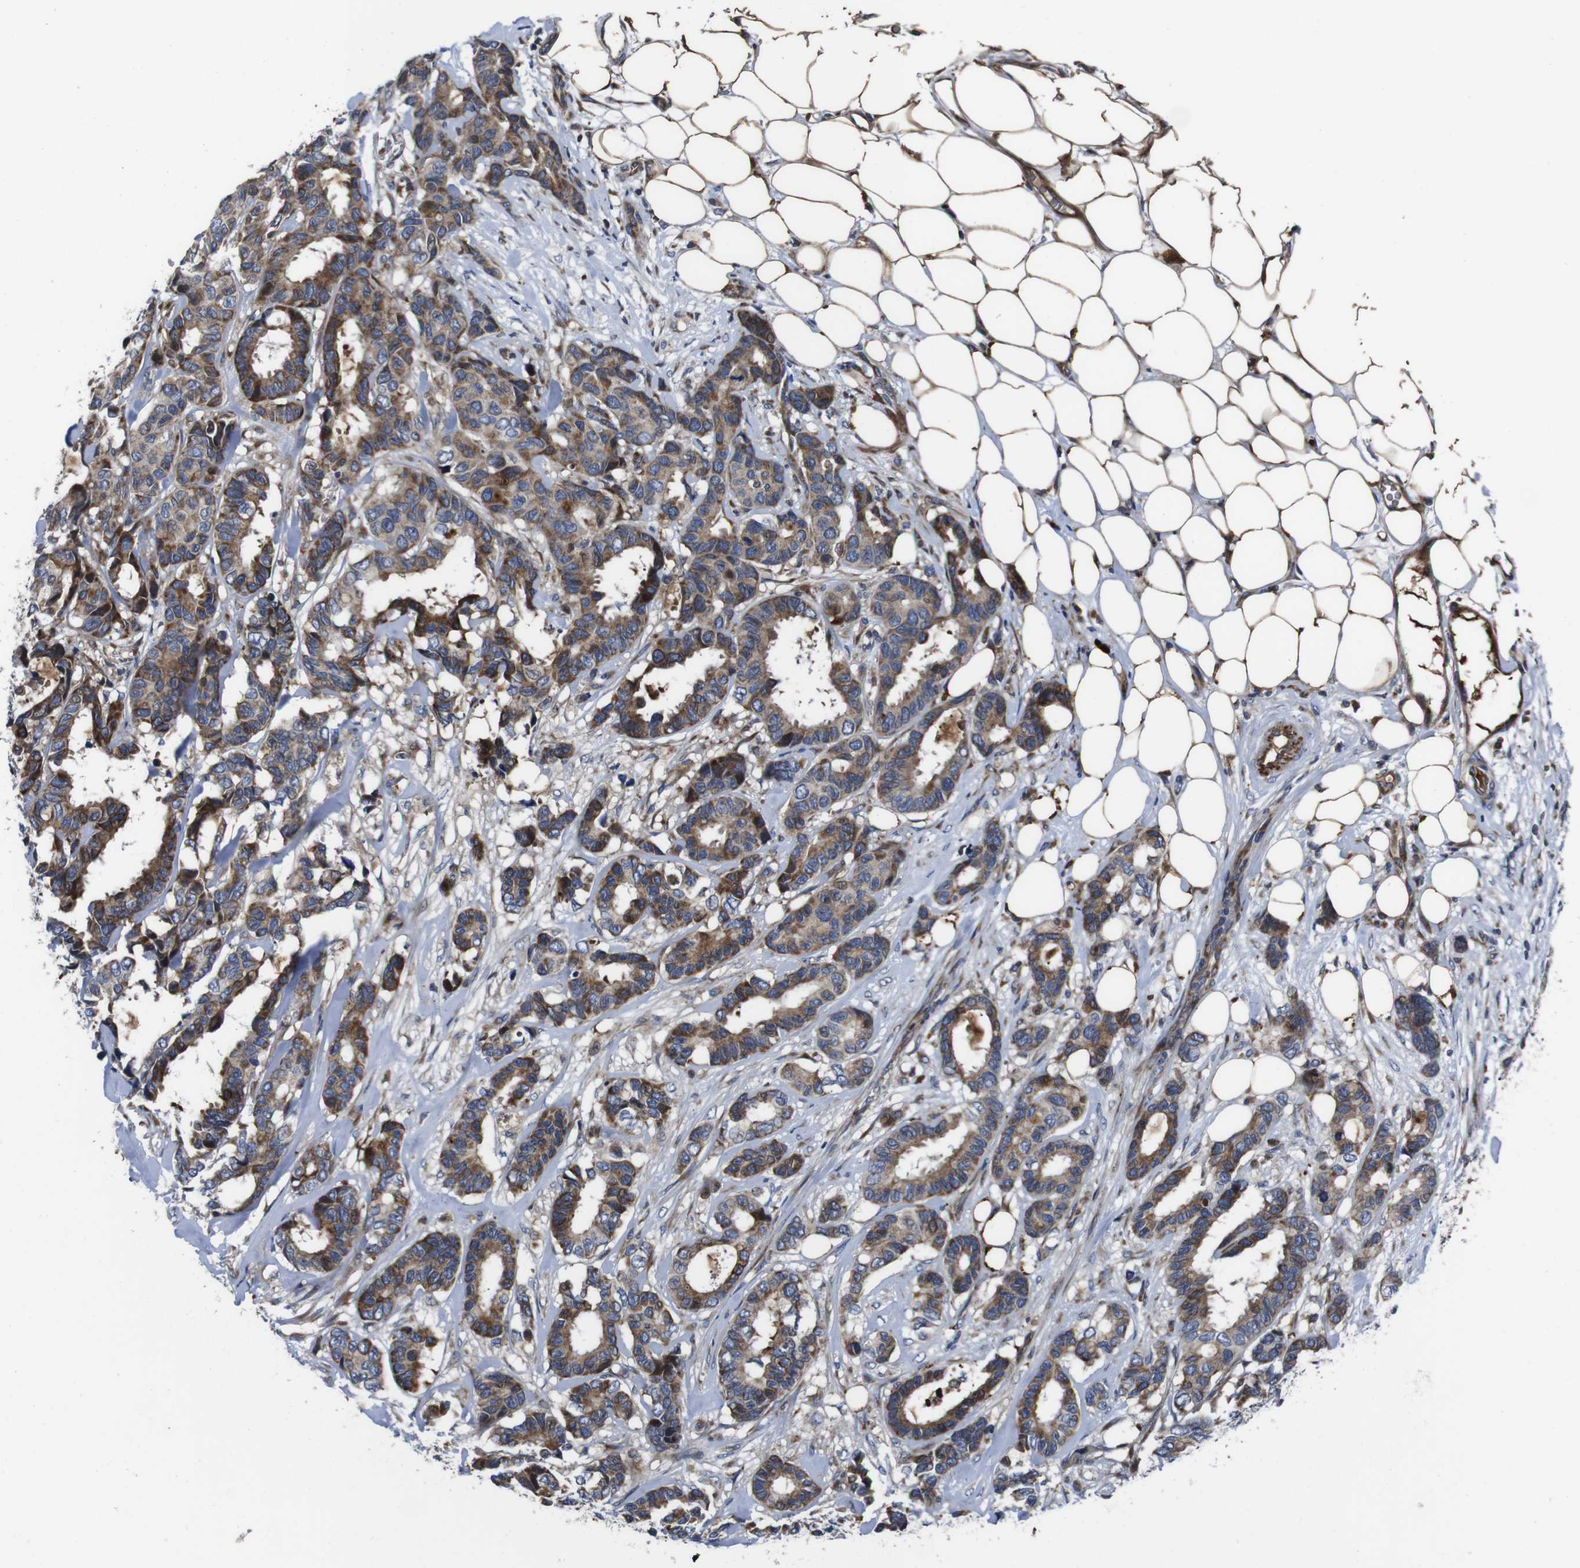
{"staining": {"intensity": "moderate", "quantity": ">75%", "location": "cytoplasmic/membranous"}, "tissue": "breast cancer", "cell_type": "Tumor cells", "image_type": "cancer", "snomed": [{"axis": "morphology", "description": "Duct carcinoma"}, {"axis": "topography", "description": "Breast"}], "caption": "Breast invasive ductal carcinoma tissue exhibits moderate cytoplasmic/membranous positivity in about >75% of tumor cells", "gene": "SMYD3", "patient": {"sex": "female", "age": 87}}